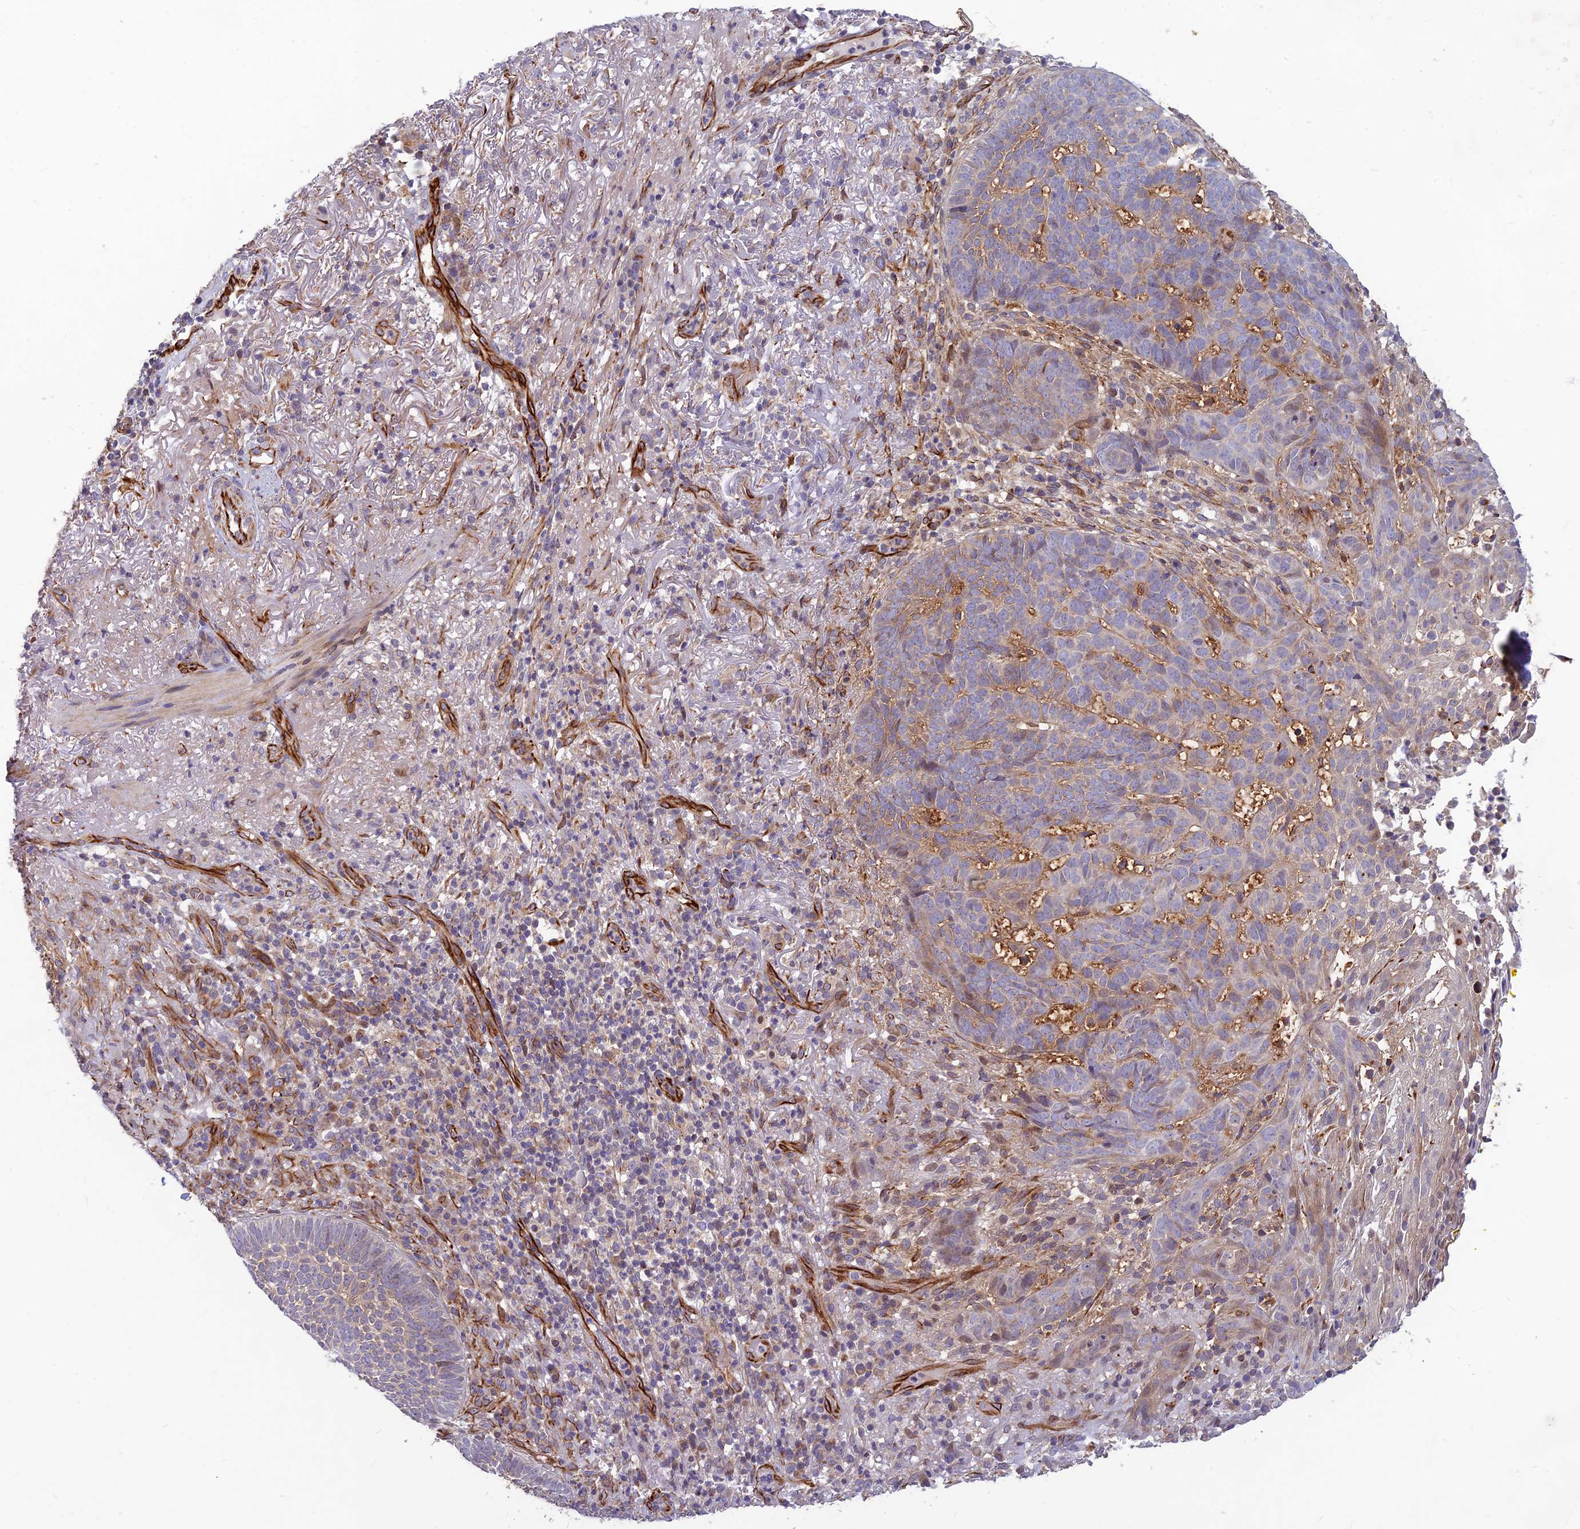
{"staining": {"intensity": "negative", "quantity": "none", "location": "none"}, "tissue": "skin cancer", "cell_type": "Tumor cells", "image_type": "cancer", "snomed": [{"axis": "morphology", "description": "Basal cell carcinoma"}, {"axis": "topography", "description": "Skin"}], "caption": "Immunohistochemical staining of basal cell carcinoma (skin) shows no significant expression in tumor cells.", "gene": "ST8SIA5", "patient": {"sex": "female", "age": 78}}